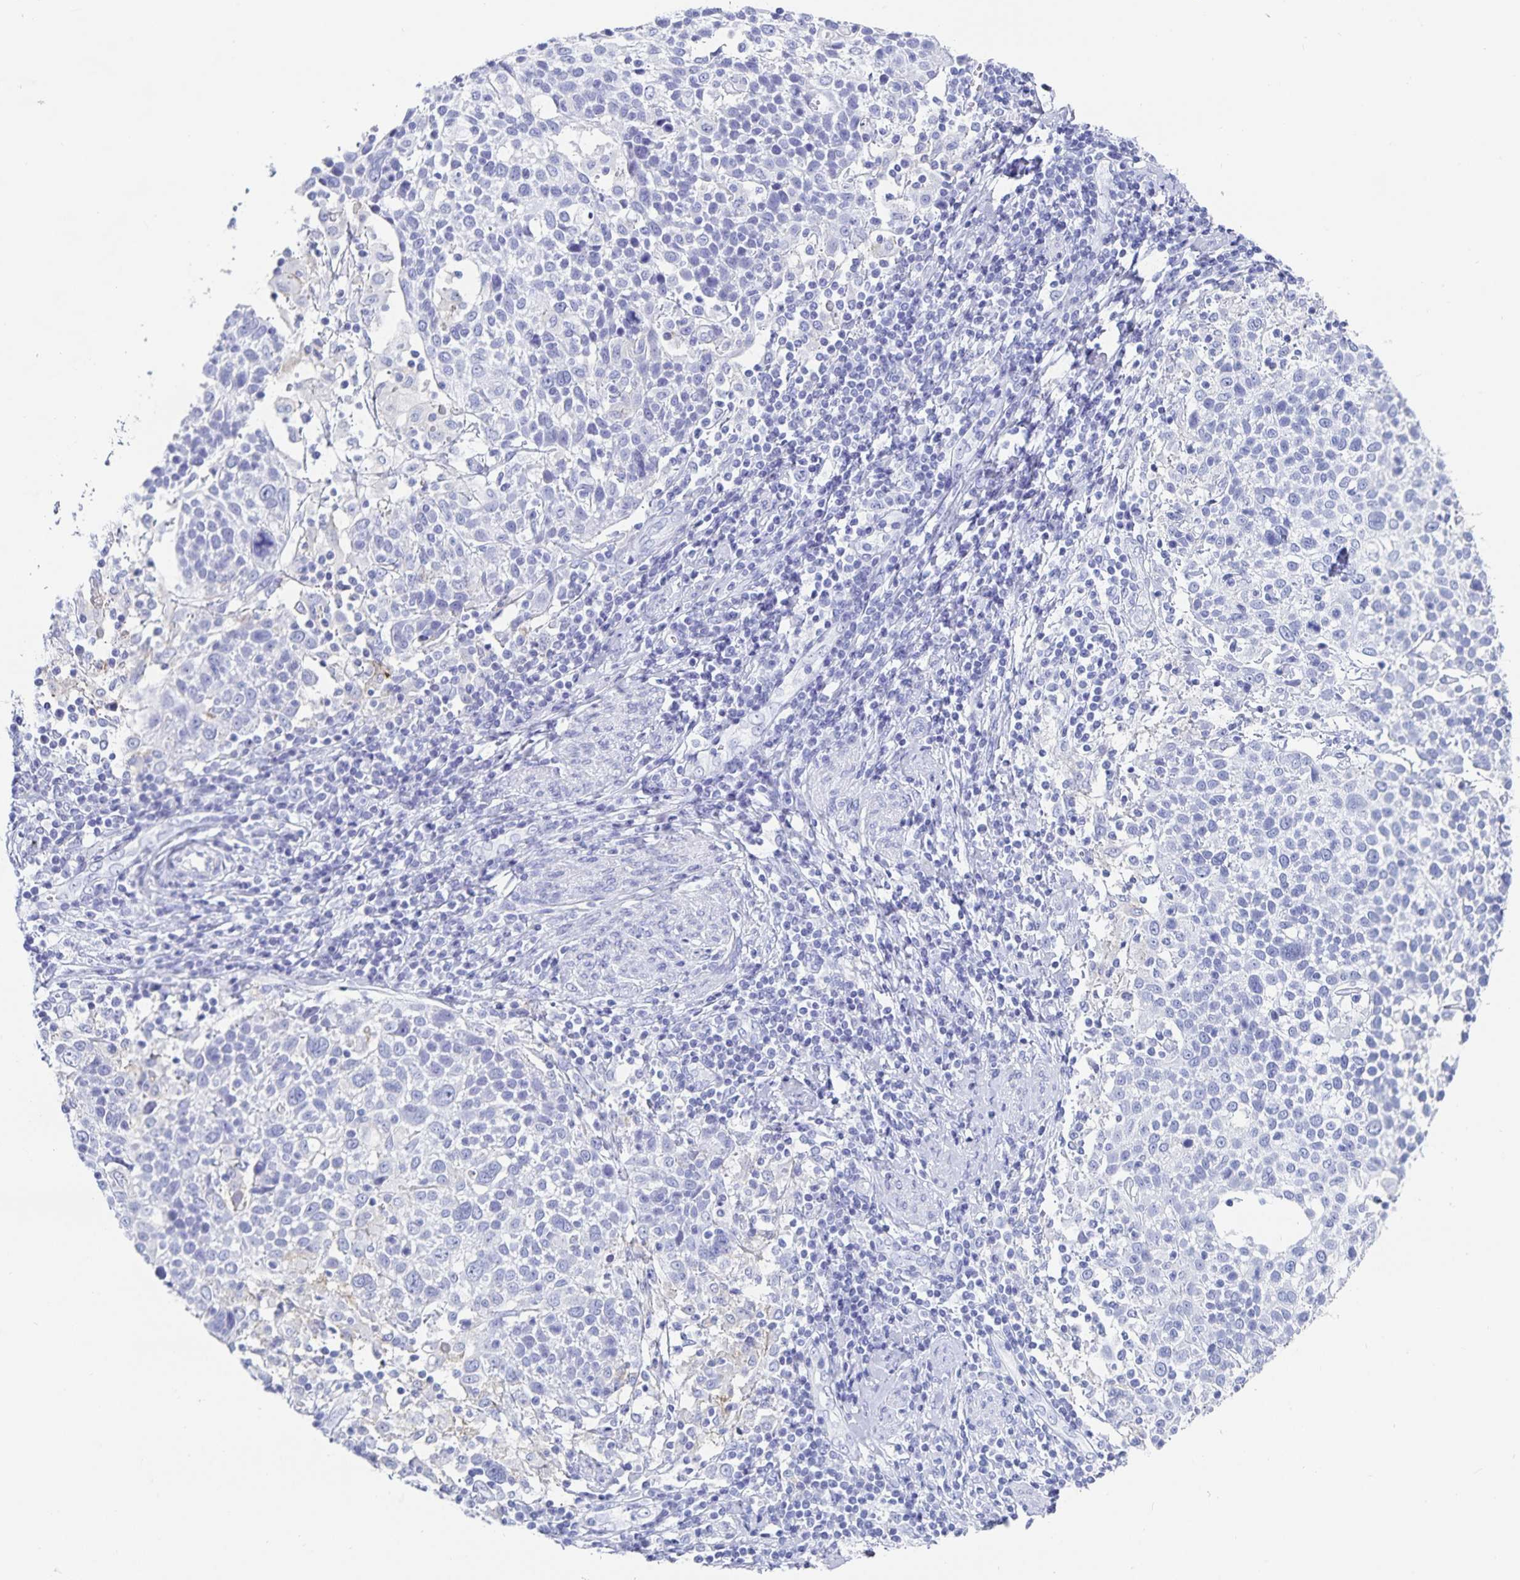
{"staining": {"intensity": "negative", "quantity": "none", "location": "none"}, "tissue": "cervical cancer", "cell_type": "Tumor cells", "image_type": "cancer", "snomed": [{"axis": "morphology", "description": "Squamous cell carcinoma, NOS"}, {"axis": "topography", "description": "Cervix"}], "caption": "Micrograph shows no significant protein positivity in tumor cells of cervical squamous cell carcinoma.", "gene": "C19orf73", "patient": {"sex": "female", "age": 61}}